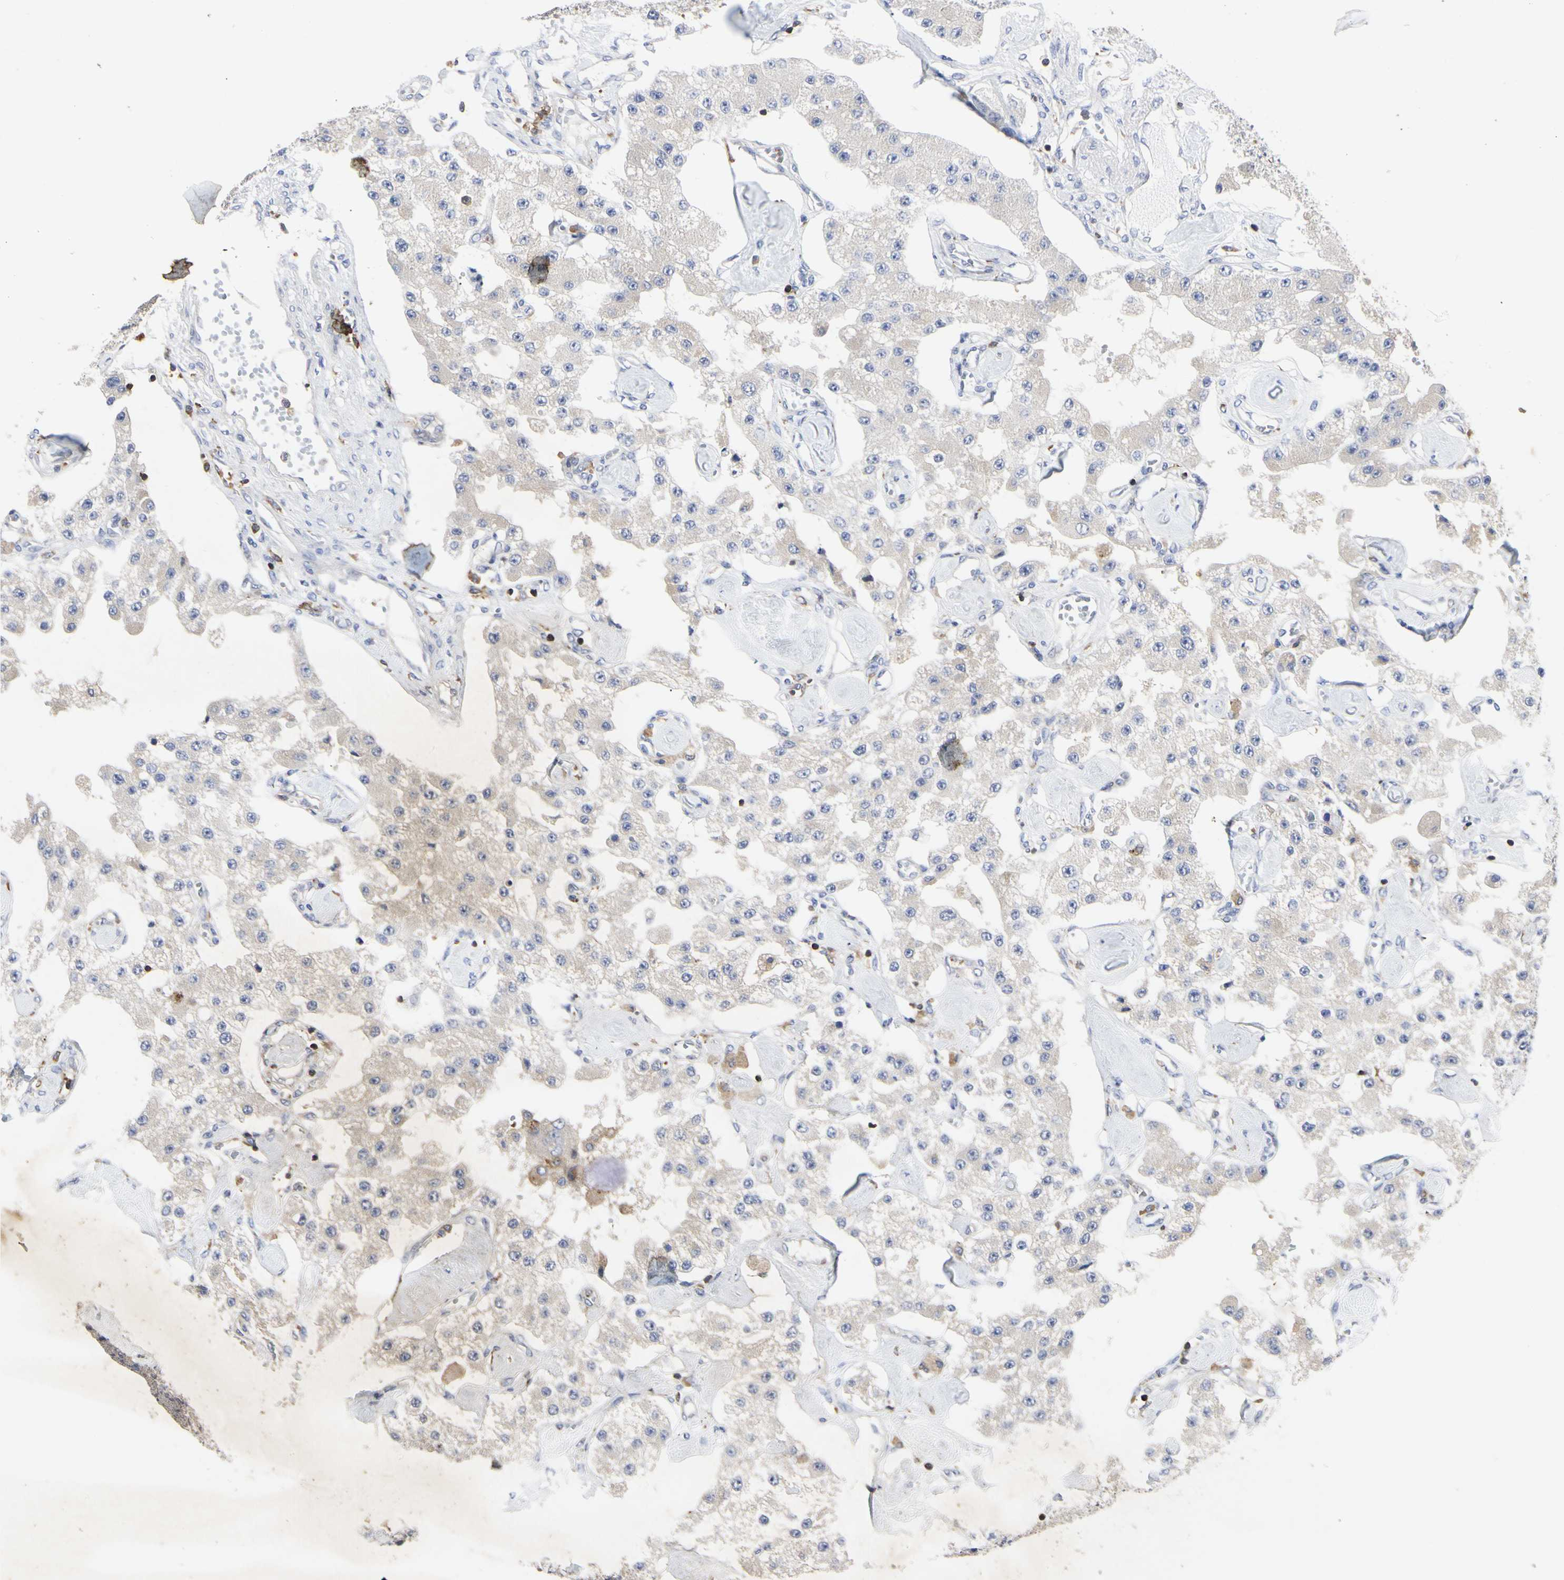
{"staining": {"intensity": "weak", "quantity": "25%-75%", "location": "cytoplasmic/membranous"}, "tissue": "carcinoid", "cell_type": "Tumor cells", "image_type": "cancer", "snomed": [{"axis": "morphology", "description": "Carcinoid, malignant, NOS"}, {"axis": "topography", "description": "Pancreas"}], "caption": "Protein staining by immunohistochemistry (IHC) demonstrates weak cytoplasmic/membranous positivity in about 25%-75% of tumor cells in carcinoid. The protein is shown in brown color, while the nuclei are stained blue.", "gene": "NAPG", "patient": {"sex": "male", "age": 41}}